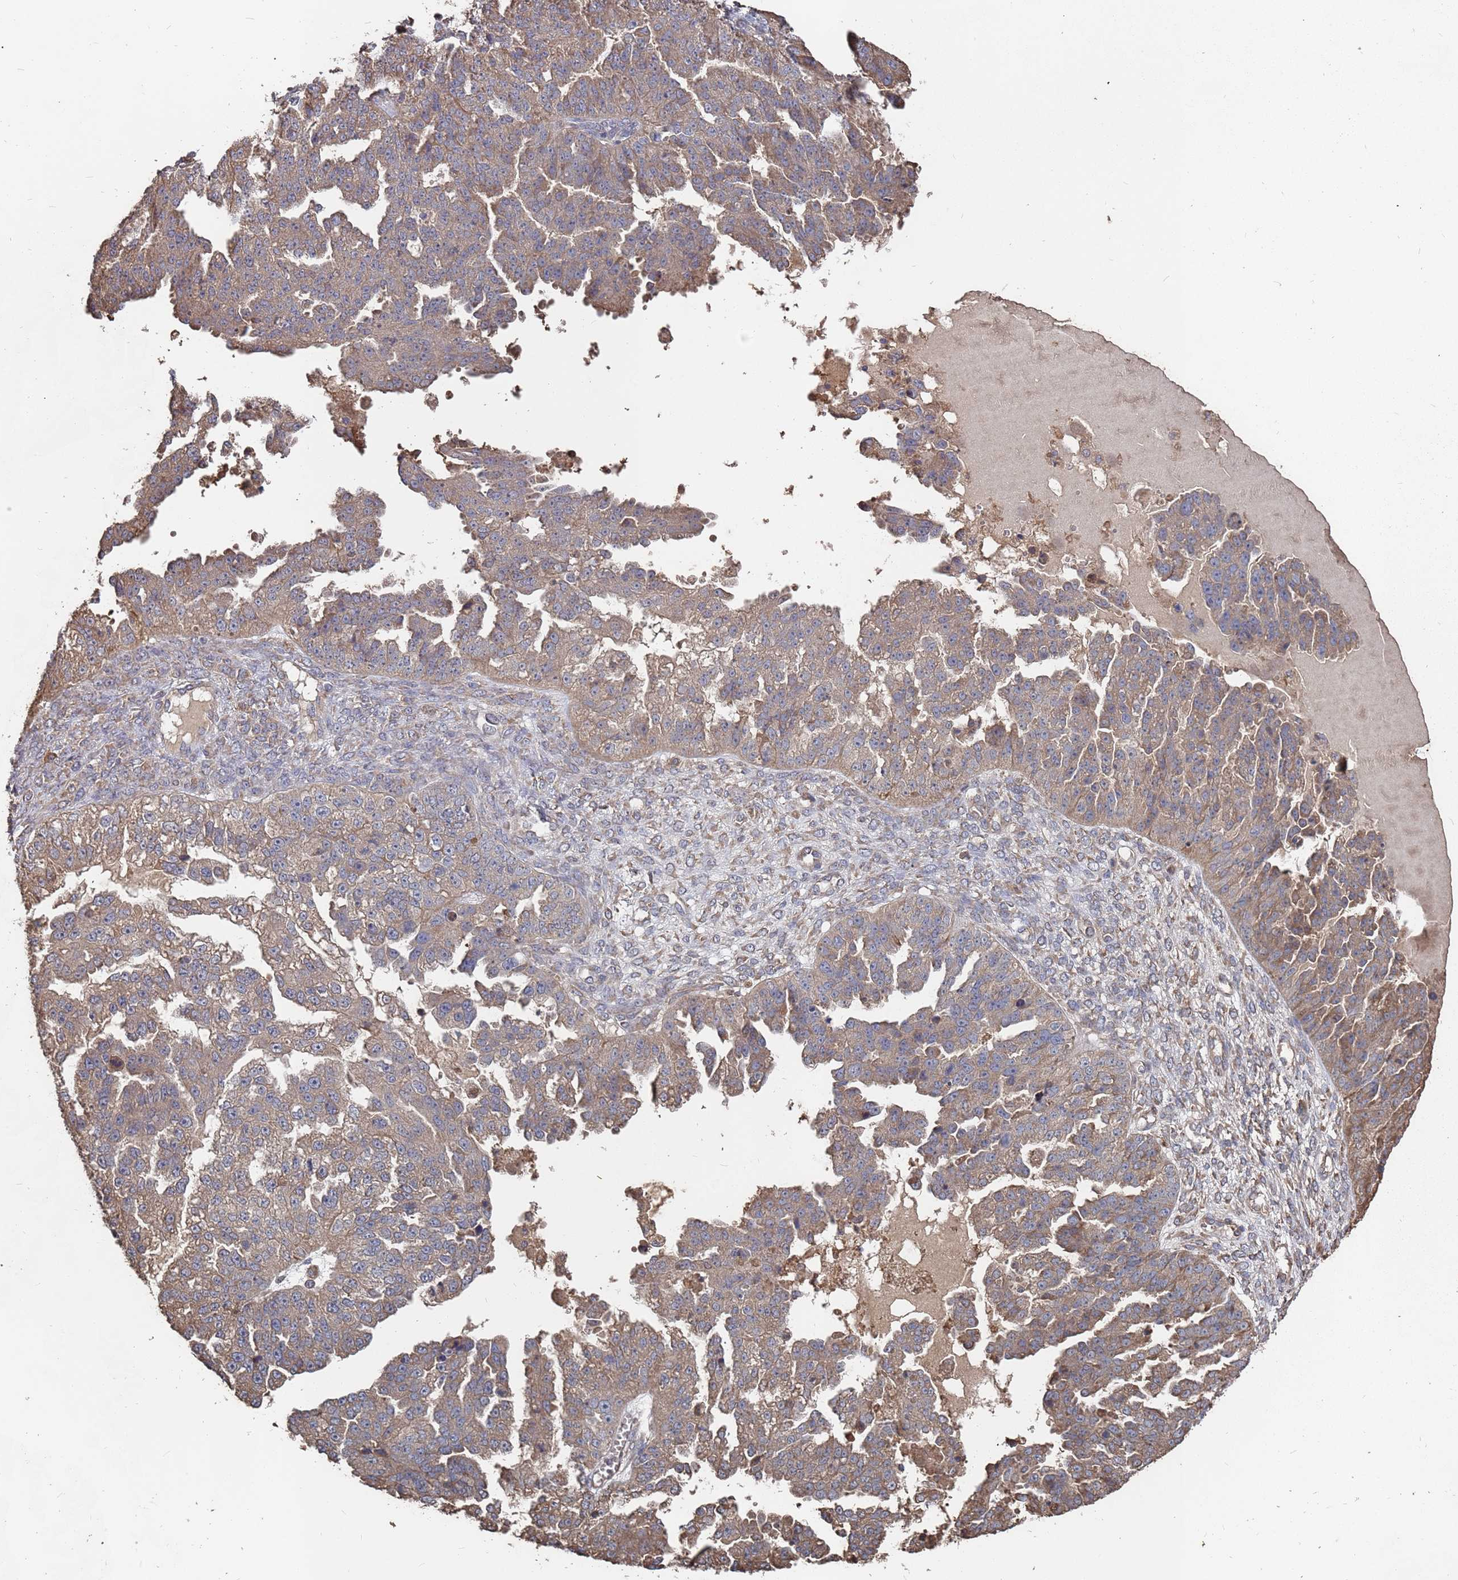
{"staining": {"intensity": "moderate", "quantity": ">75%", "location": "cytoplasmic/membranous"}, "tissue": "ovarian cancer", "cell_type": "Tumor cells", "image_type": "cancer", "snomed": [{"axis": "morphology", "description": "Cystadenocarcinoma, serous, NOS"}, {"axis": "topography", "description": "Ovary"}], "caption": "Immunohistochemistry of ovarian cancer (serous cystadenocarcinoma) shows medium levels of moderate cytoplasmic/membranous staining in about >75% of tumor cells.", "gene": "ATG5", "patient": {"sex": "female", "age": 58}}